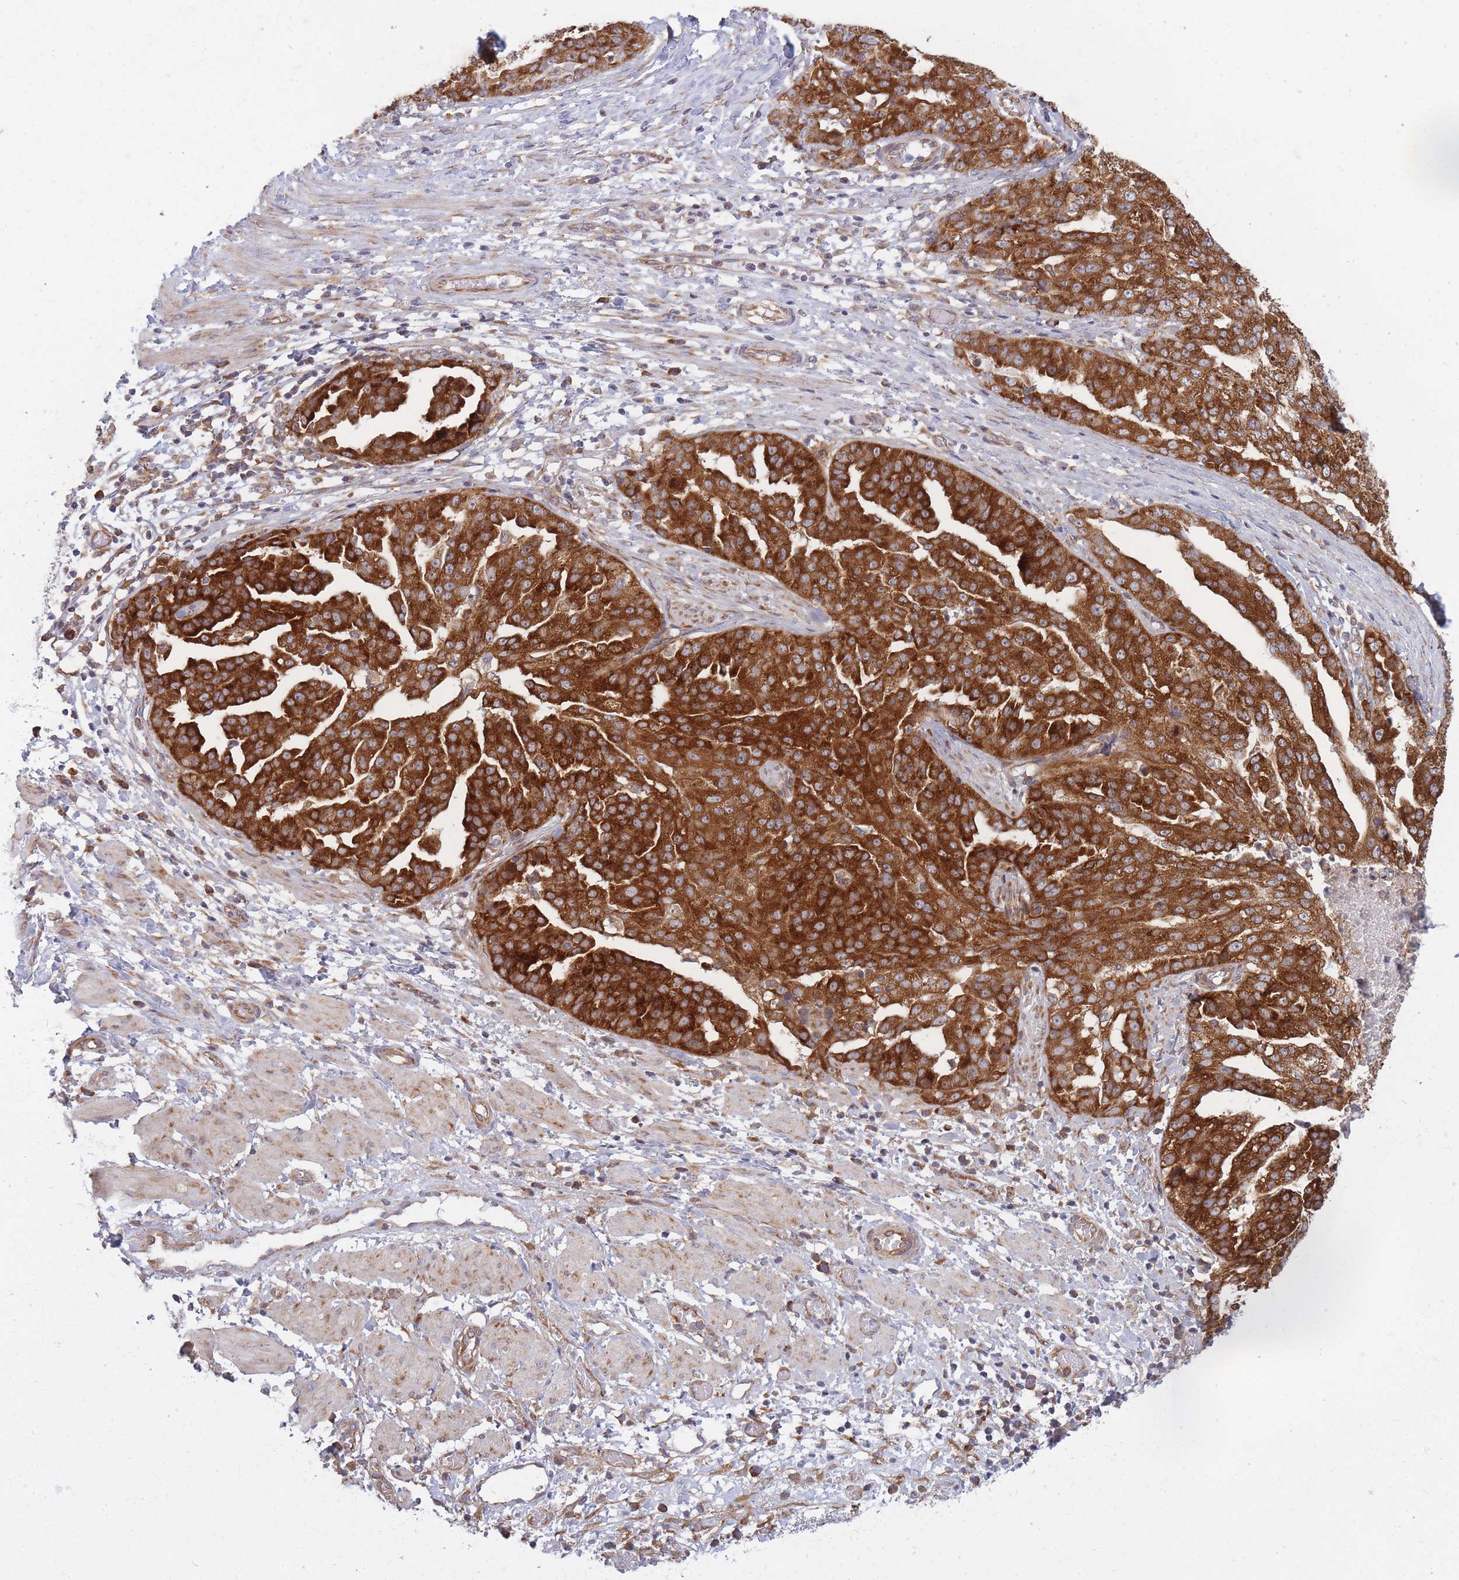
{"staining": {"intensity": "strong", "quantity": ">75%", "location": "cytoplasmic/membranous"}, "tissue": "ovarian cancer", "cell_type": "Tumor cells", "image_type": "cancer", "snomed": [{"axis": "morphology", "description": "Cystadenocarcinoma, serous, NOS"}, {"axis": "topography", "description": "Ovary"}], "caption": "Ovarian serous cystadenocarcinoma was stained to show a protein in brown. There is high levels of strong cytoplasmic/membranous positivity in about >75% of tumor cells. (Brightfield microscopy of DAB IHC at high magnification).", "gene": "CCDC124", "patient": {"sex": "female", "age": 58}}